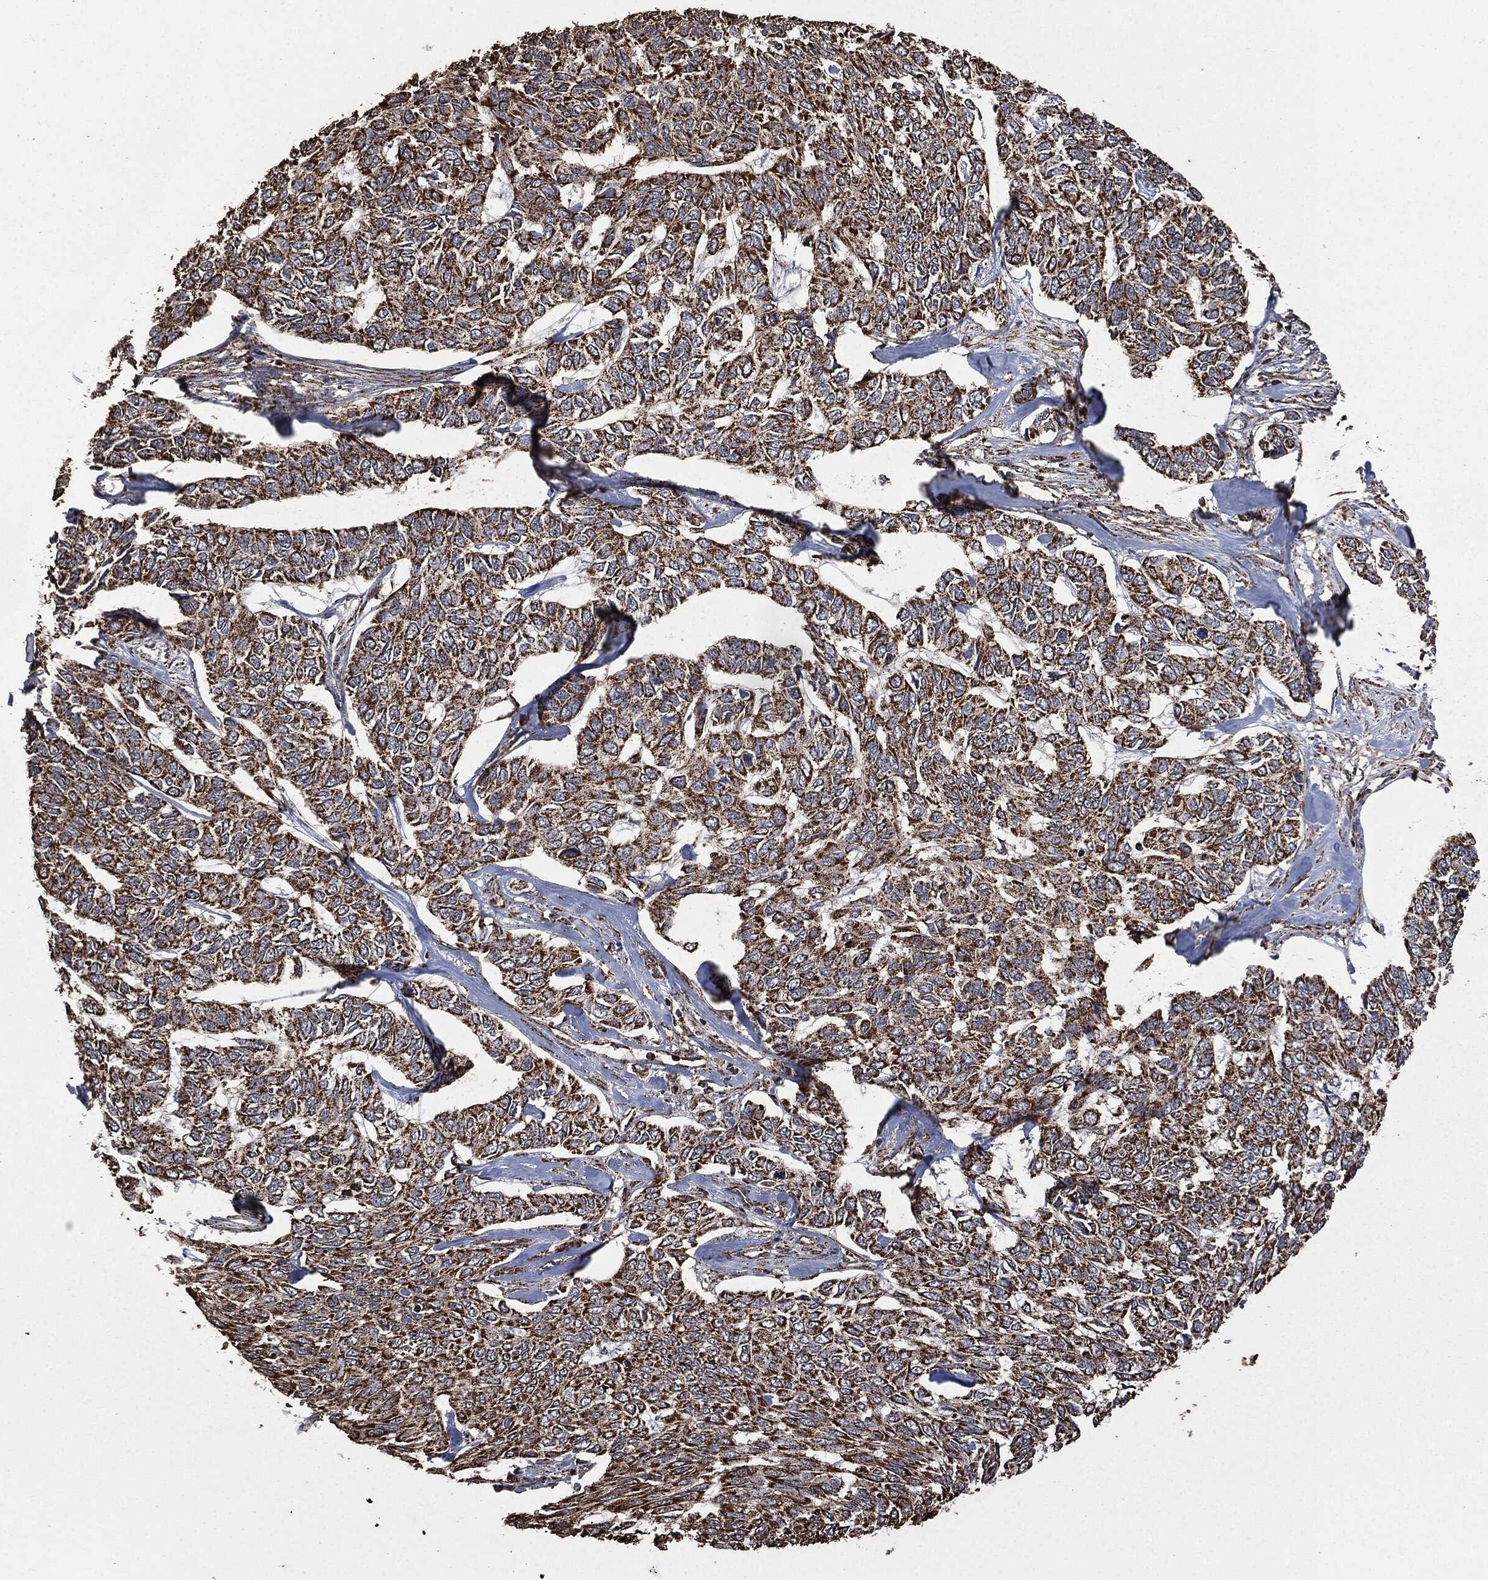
{"staining": {"intensity": "strong", "quantity": ">75%", "location": "cytoplasmic/membranous,nuclear"}, "tissue": "skin cancer", "cell_type": "Tumor cells", "image_type": "cancer", "snomed": [{"axis": "morphology", "description": "Basal cell carcinoma"}, {"axis": "topography", "description": "Skin"}], "caption": "About >75% of tumor cells in skin cancer demonstrate strong cytoplasmic/membranous and nuclear protein positivity as visualized by brown immunohistochemical staining.", "gene": "LIG3", "patient": {"sex": "female", "age": 65}}